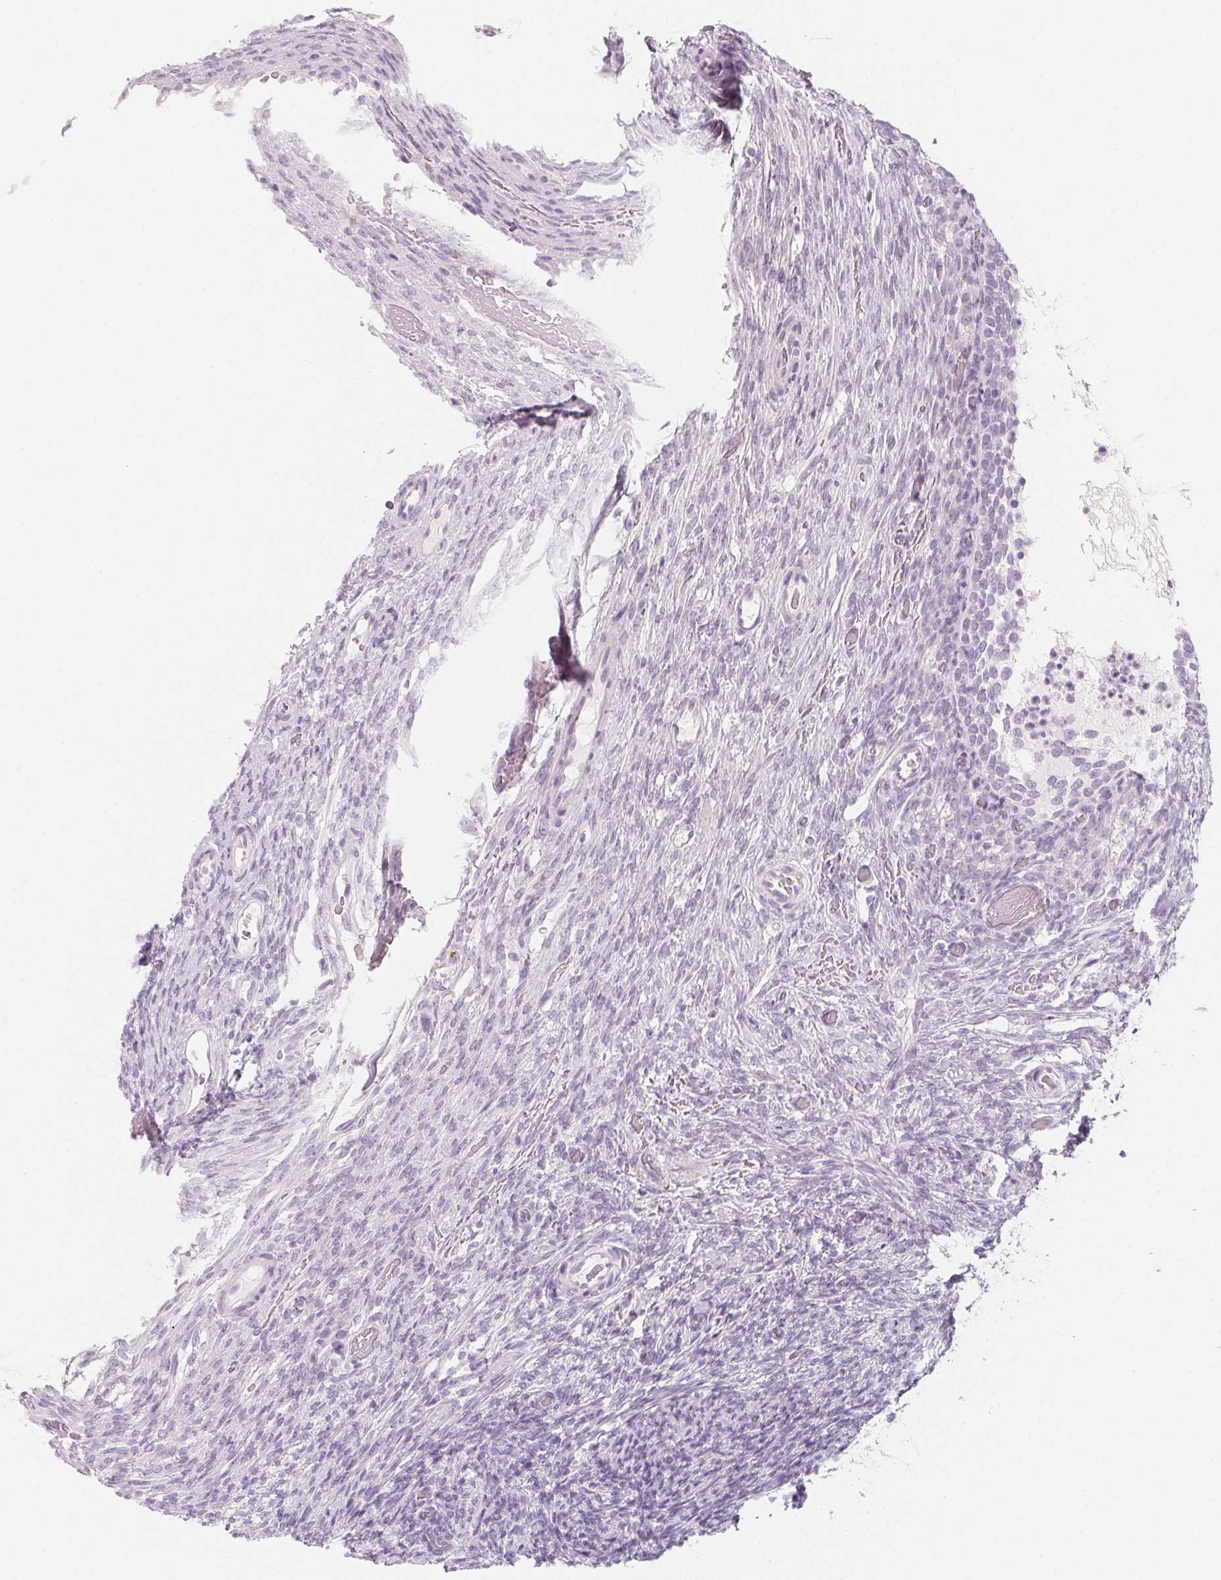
{"staining": {"intensity": "negative", "quantity": "none", "location": "none"}, "tissue": "ovary", "cell_type": "Ovarian stroma cells", "image_type": "normal", "snomed": [{"axis": "morphology", "description": "Normal tissue, NOS"}, {"axis": "topography", "description": "Ovary"}], "caption": "The photomicrograph reveals no significant expression in ovarian stroma cells of ovary. Brightfield microscopy of immunohistochemistry (IHC) stained with DAB (3,3'-diaminobenzidine) (brown) and hematoxylin (blue), captured at high magnification.", "gene": "SH3GL2", "patient": {"sex": "female", "age": 34}}